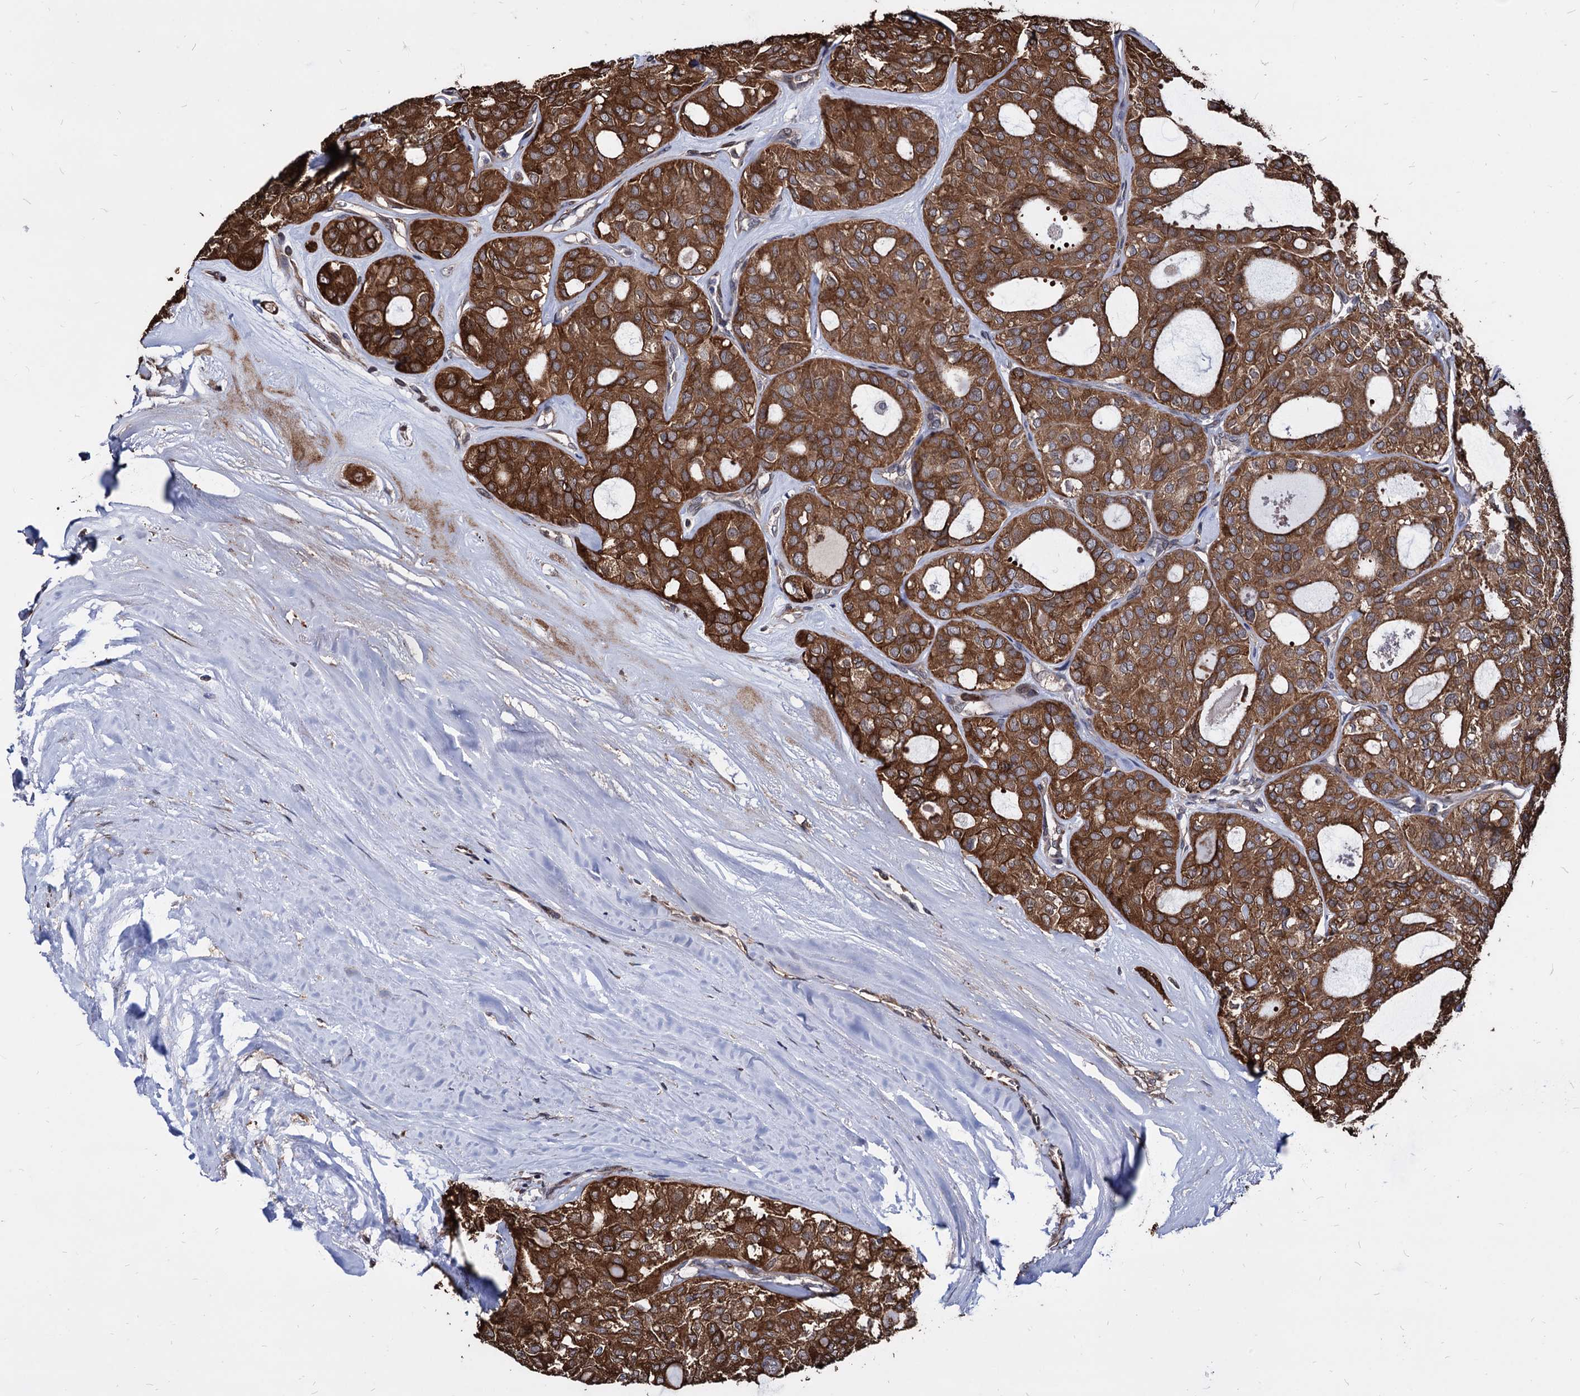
{"staining": {"intensity": "strong", "quantity": ">75%", "location": "cytoplasmic/membranous"}, "tissue": "thyroid cancer", "cell_type": "Tumor cells", "image_type": "cancer", "snomed": [{"axis": "morphology", "description": "Follicular adenoma carcinoma, NOS"}, {"axis": "topography", "description": "Thyroid gland"}], "caption": "A brown stain labels strong cytoplasmic/membranous positivity of a protein in human thyroid cancer tumor cells.", "gene": "ANKRD12", "patient": {"sex": "male", "age": 75}}